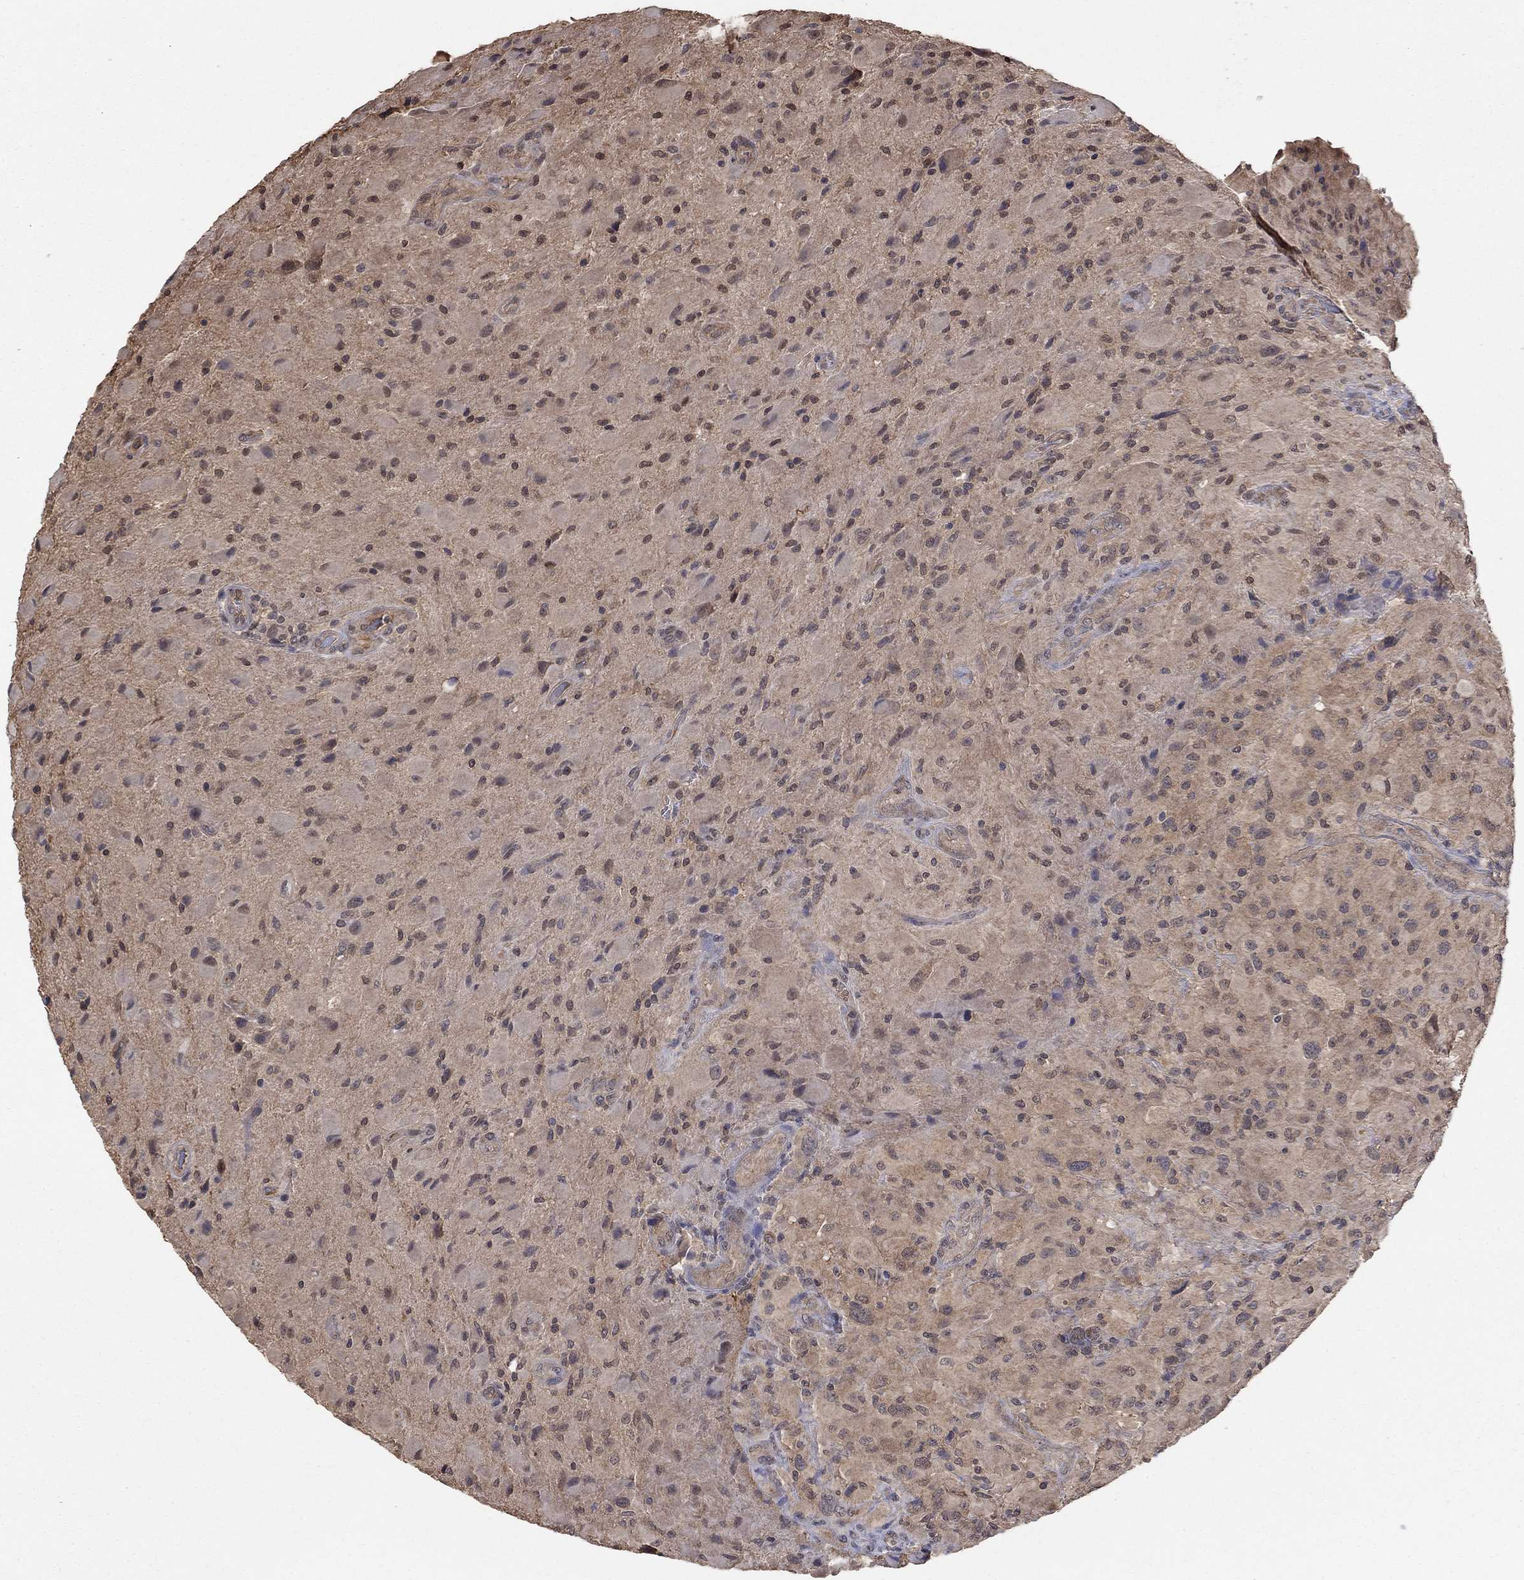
{"staining": {"intensity": "moderate", "quantity": "<25%", "location": "nuclear"}, "tissue": "glioma", "cell_type": "Tumor cells", "image_type": "cancer", "snomed": [{"axis": "morphology", "description": "Glioma, malignant, High grade"}, {"axis": "topography", "description": "Cerebral cortex"}], "caption": "Protein analysis of glioma tissue demonstrates moderate nuclear staining in approximately <25% of tumor cells. Using DAB (3,3'-diaminobenzidine) (brown) and hematoxylin (blue) stains, captured at high magnification using brightfield microscopy.", "gene": "RNF114", "patient": {"sex": "male", "age": 35}}